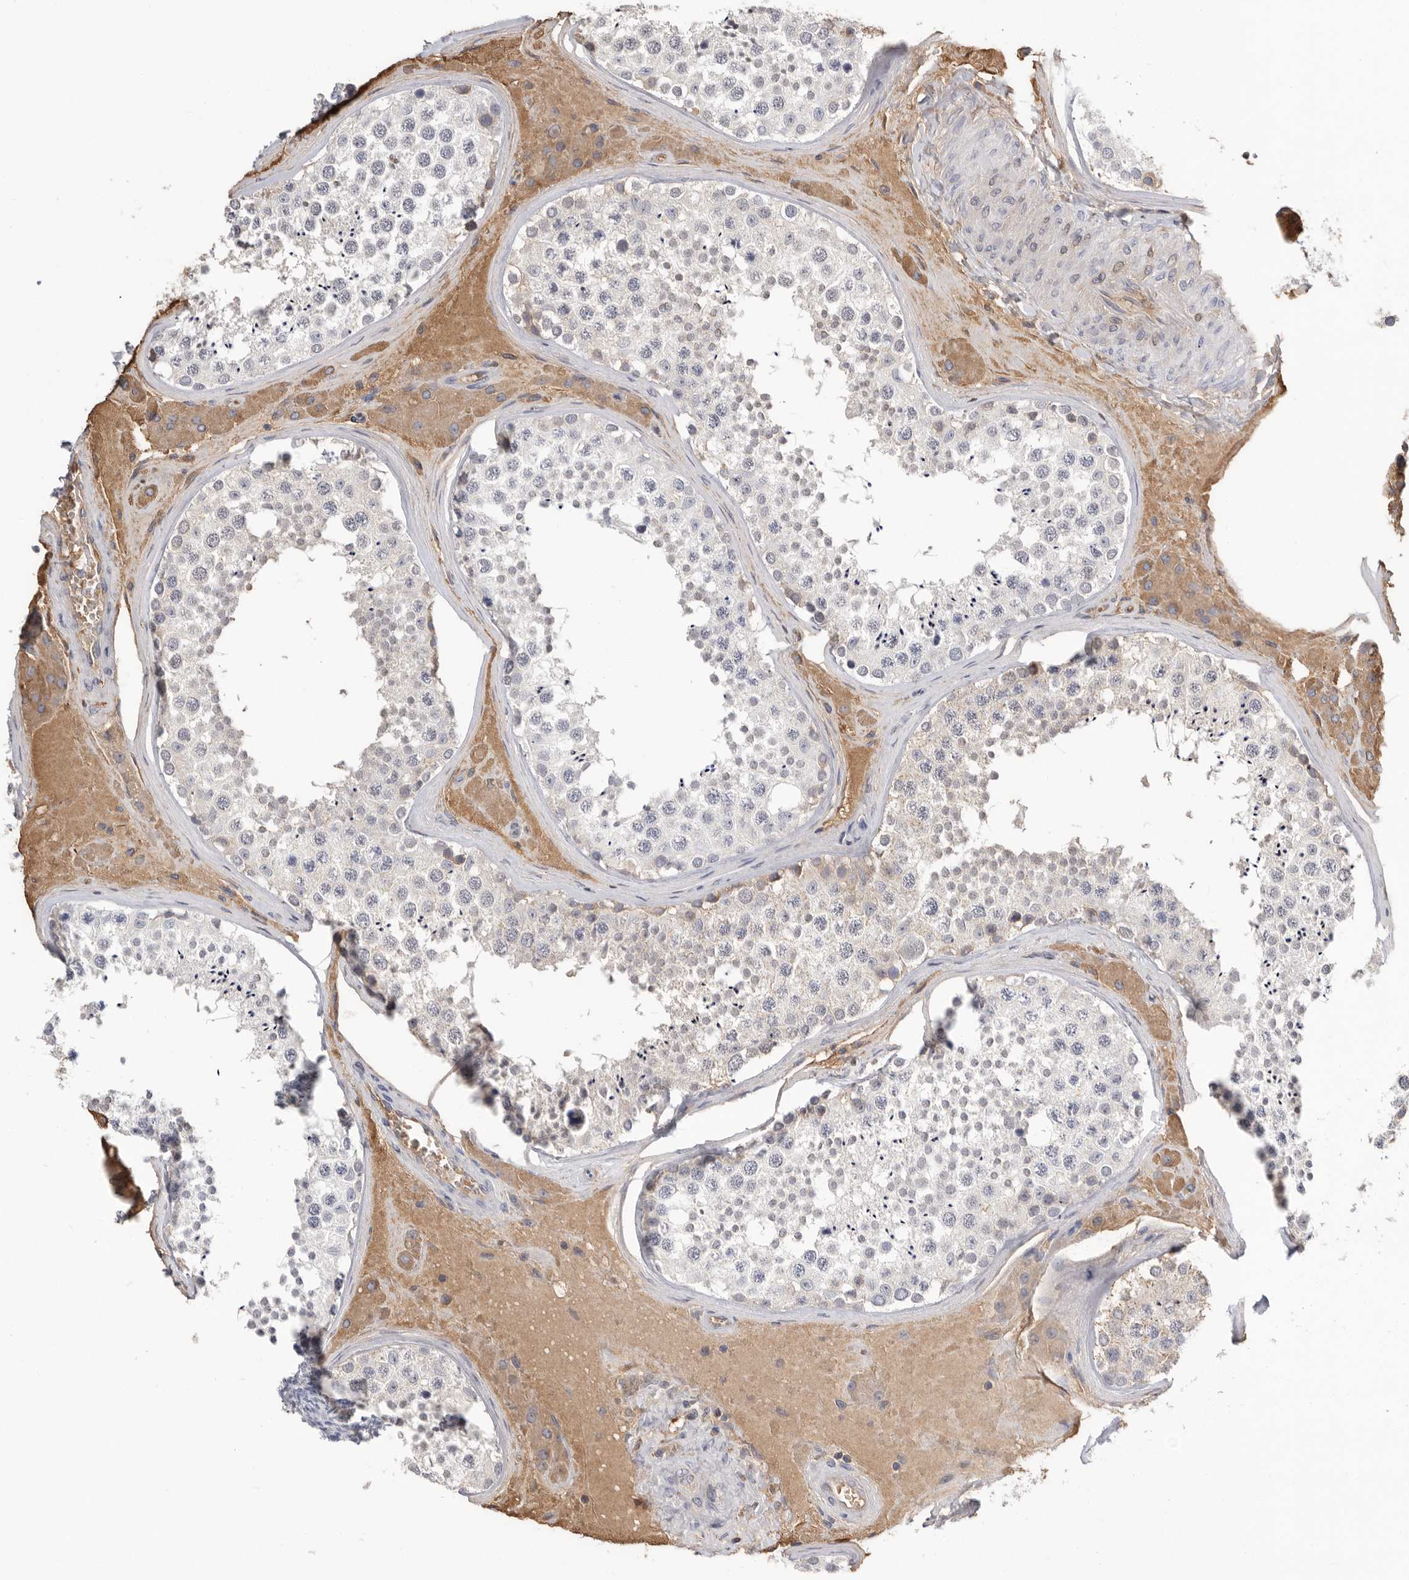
{"staining": {"intensity": "weak", "quantity": "<25%", "location": "nuclear"}, "tissue": "testis", "cell_type": "Cells in seminiferous ducts", "image_type": "normal", "snomed": [{"axis": "morphology", "description": "Normal tissue, NOS"}, {"axis": "topography", "description": "Testis"}], "caption": "The IHC histopathology image has no significant expression in cells in seminiferous ducts of testis. (Brightfield microscopy of DAB (3,3'-diaminobenzidine) immunohistochemistry (IHC) at high magnification).", "gene": "APOA2", "patient": {"sex": "male", "age": 46}}